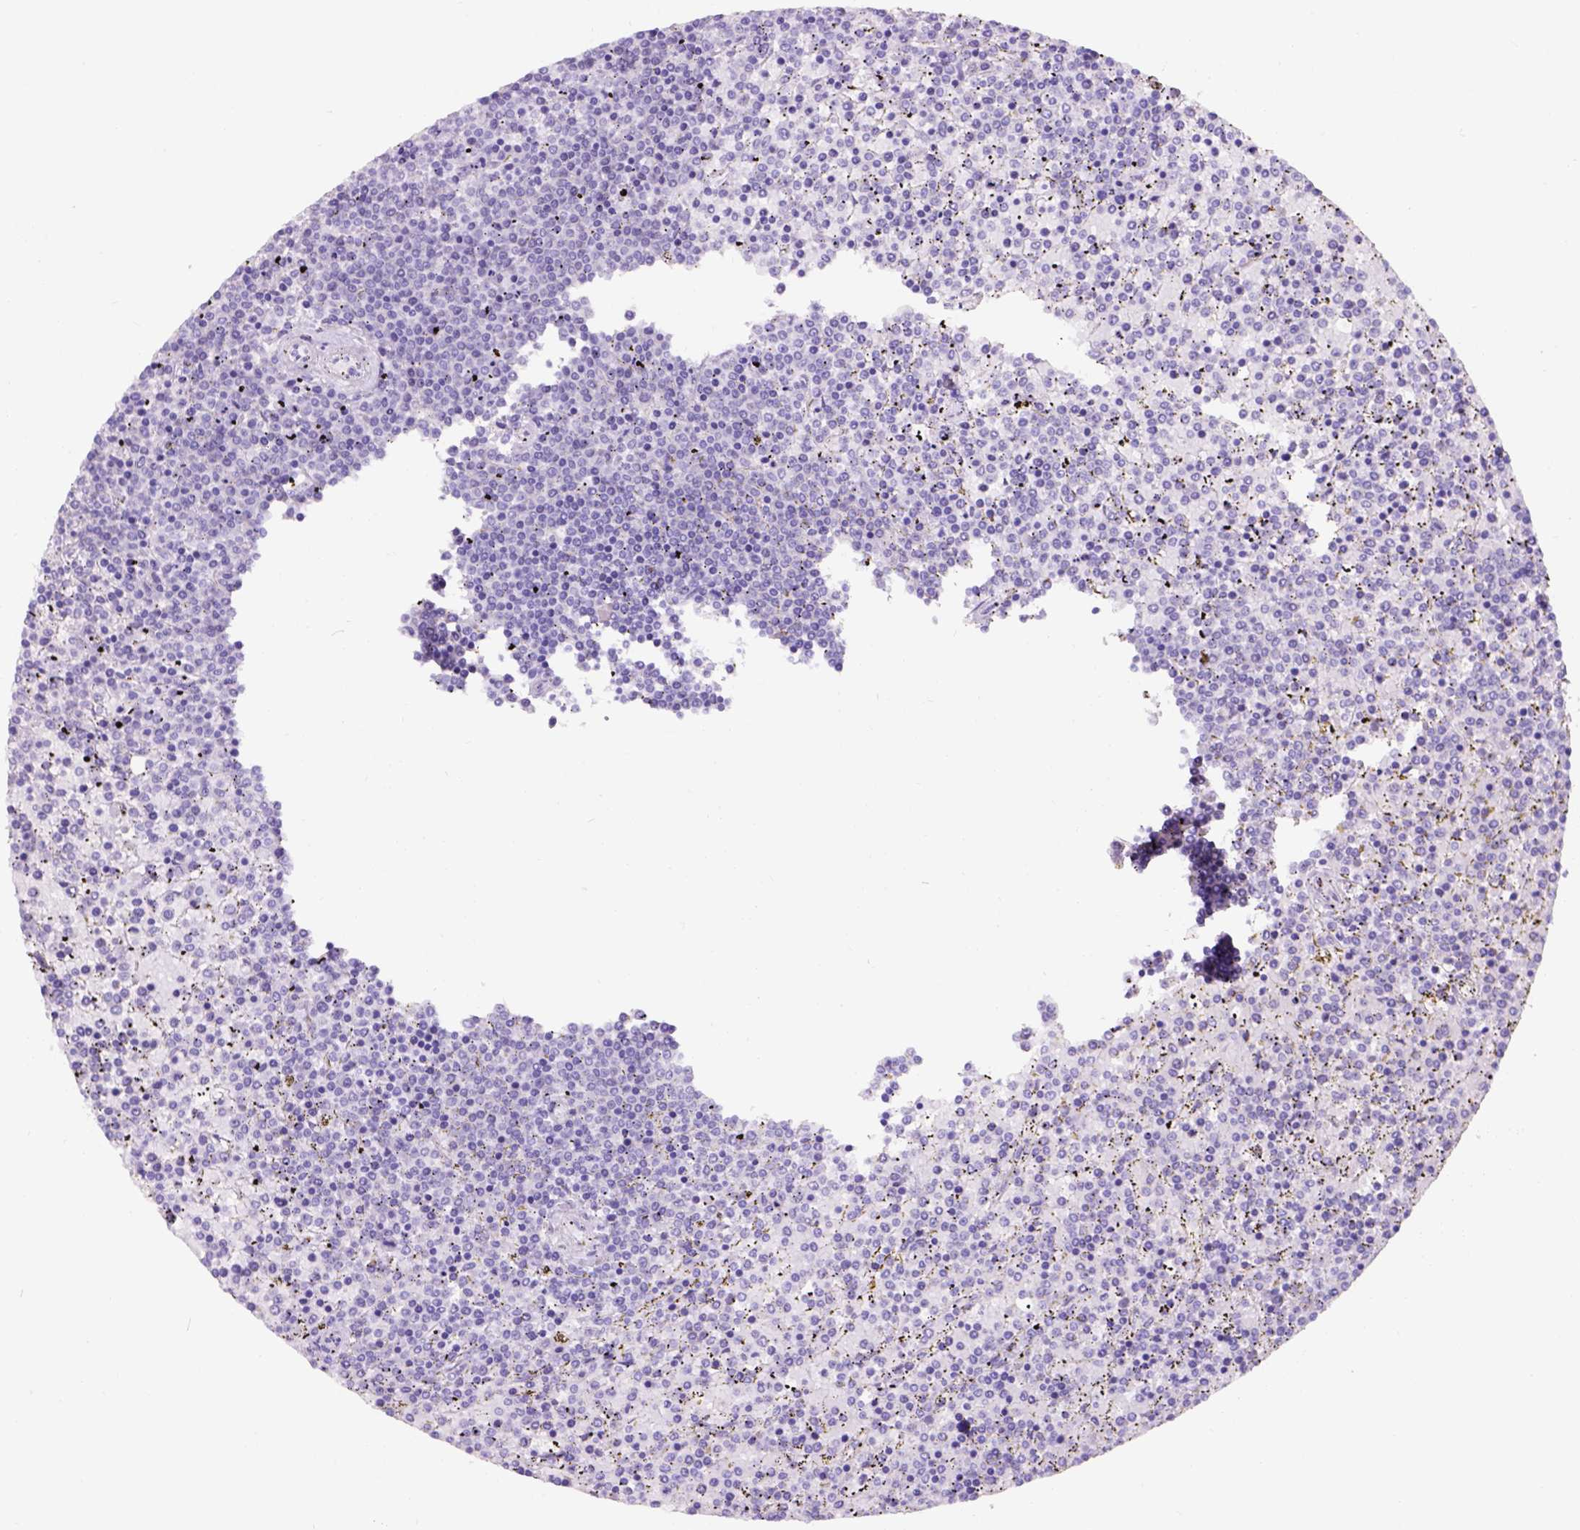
{"staining": {"intensity": "negative", "quantity": "none", "location": "none"}, "tissue": "lymphoma", "cell_type": "Tumor cells", "image_type": "cancer", "snomed": [{"axis": "morphology", "description": "Malignant lymphoma, non-Hodgkin's type, Low grade"}, {"axis": "topography", "description": "Spleen"}], "caption": "The image demonstrates no staining of tumor cells in low-grade malignant lymphoma, non-Hodgkin's type. (DAB immunohistochemistry with hematoxylin counter stain).", "gene": "EGFR", "patient": {"sex": "female", "age": 77}}